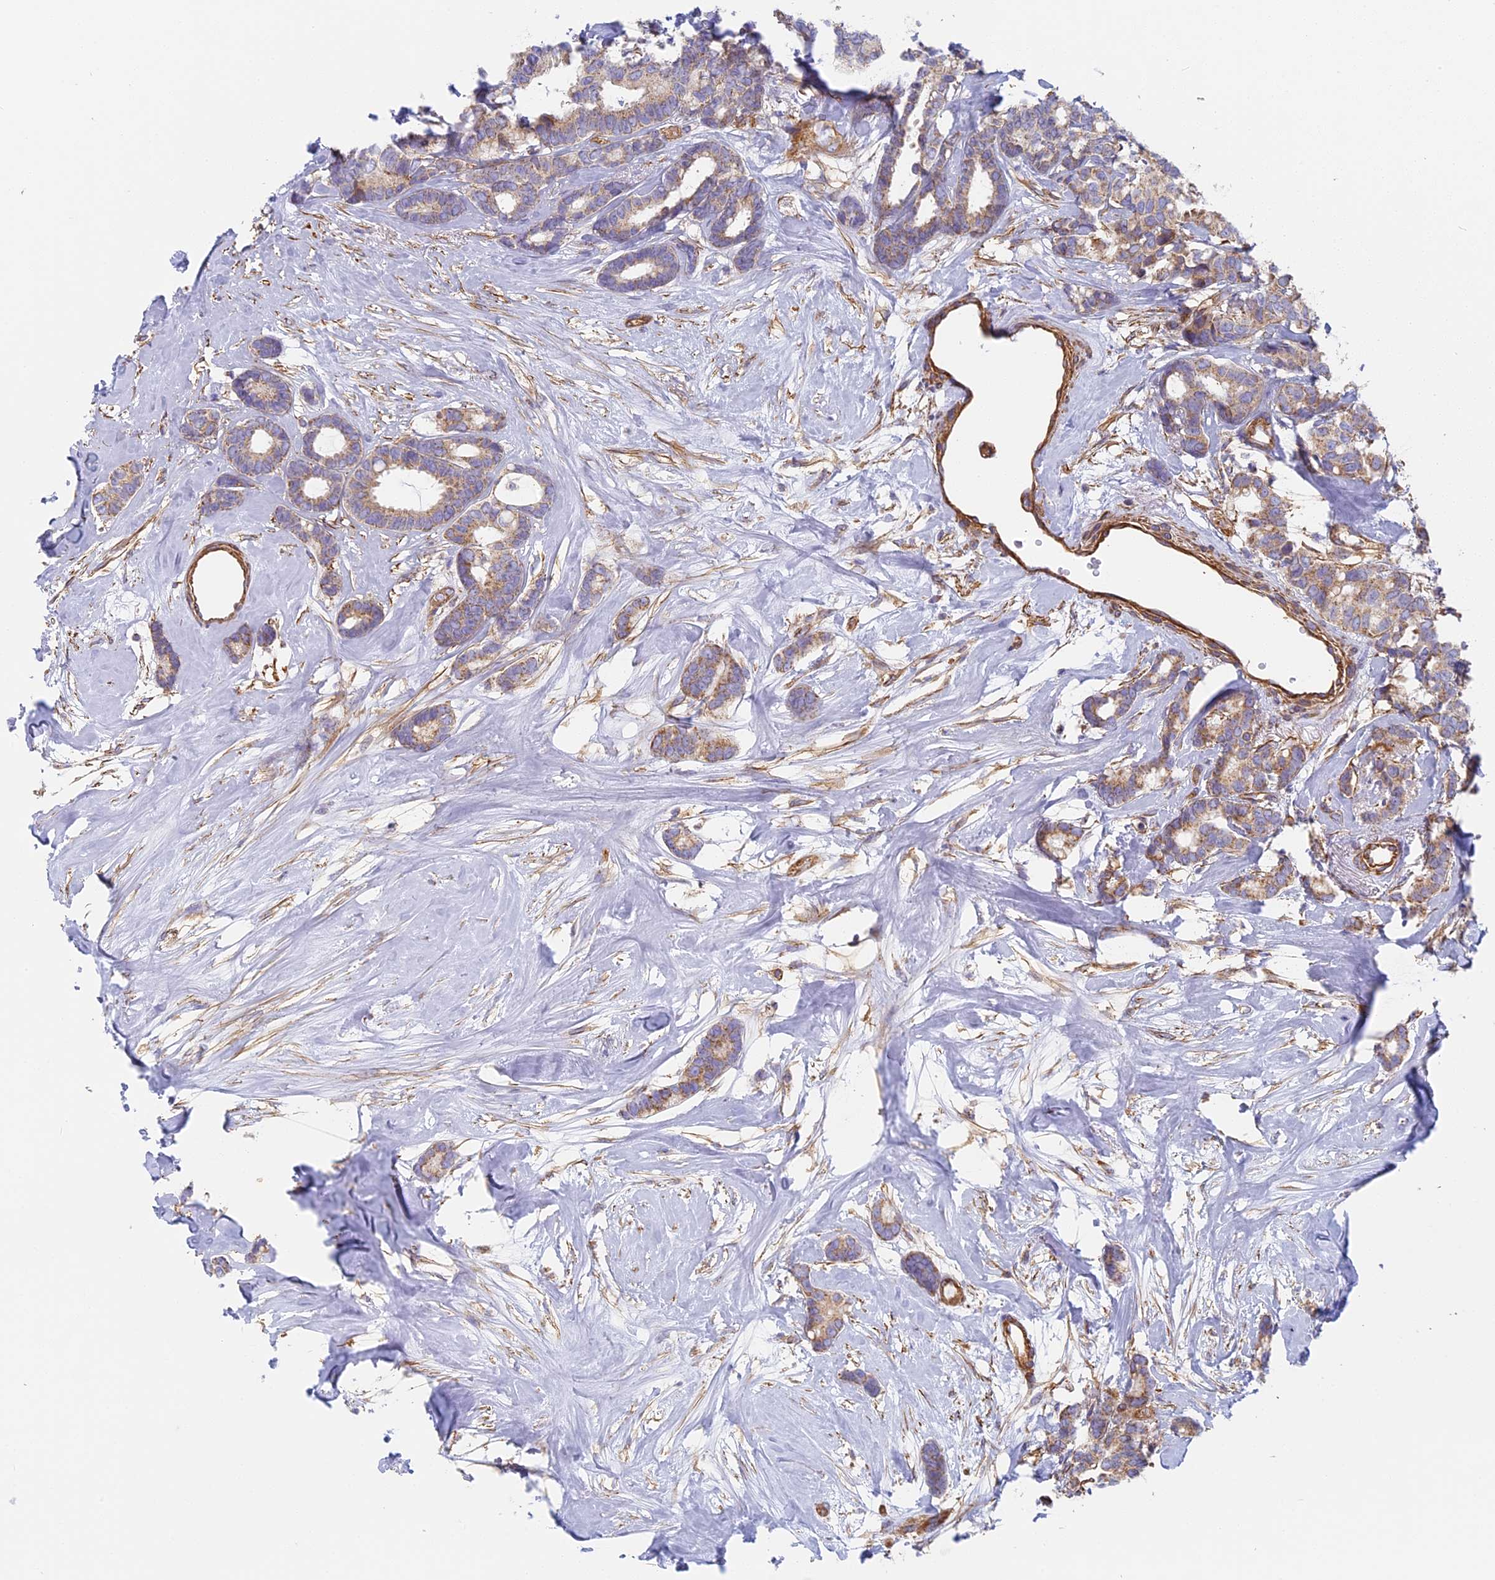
{"staining": {"intensity": "weak", "quantity": "25%-75%", "location": "cytoplasmic/membranous"}, "tissue": "breast cancer", "cell_type": "Tumor cells", "image_type": "cancer", "snomed": [{"axis": "morphology", "description": "Duct carcinoma"}, {"axis": "topography", "description": "Breast"}], "caption": "IHC staining of intraductal carcinoma (breast), which demonstrates low levels of weak cytoplasmic/membranous staining in approximately 25%-75% of tumor cells indicating weak cytoplasmic/membranous protein expression. The staining was performed using DAB (brown) for protein detection and nuclei were counterstained in hematoxylin (blue).", "gene": "DDA1", "patient": {"sex": "female", "age": 87}}